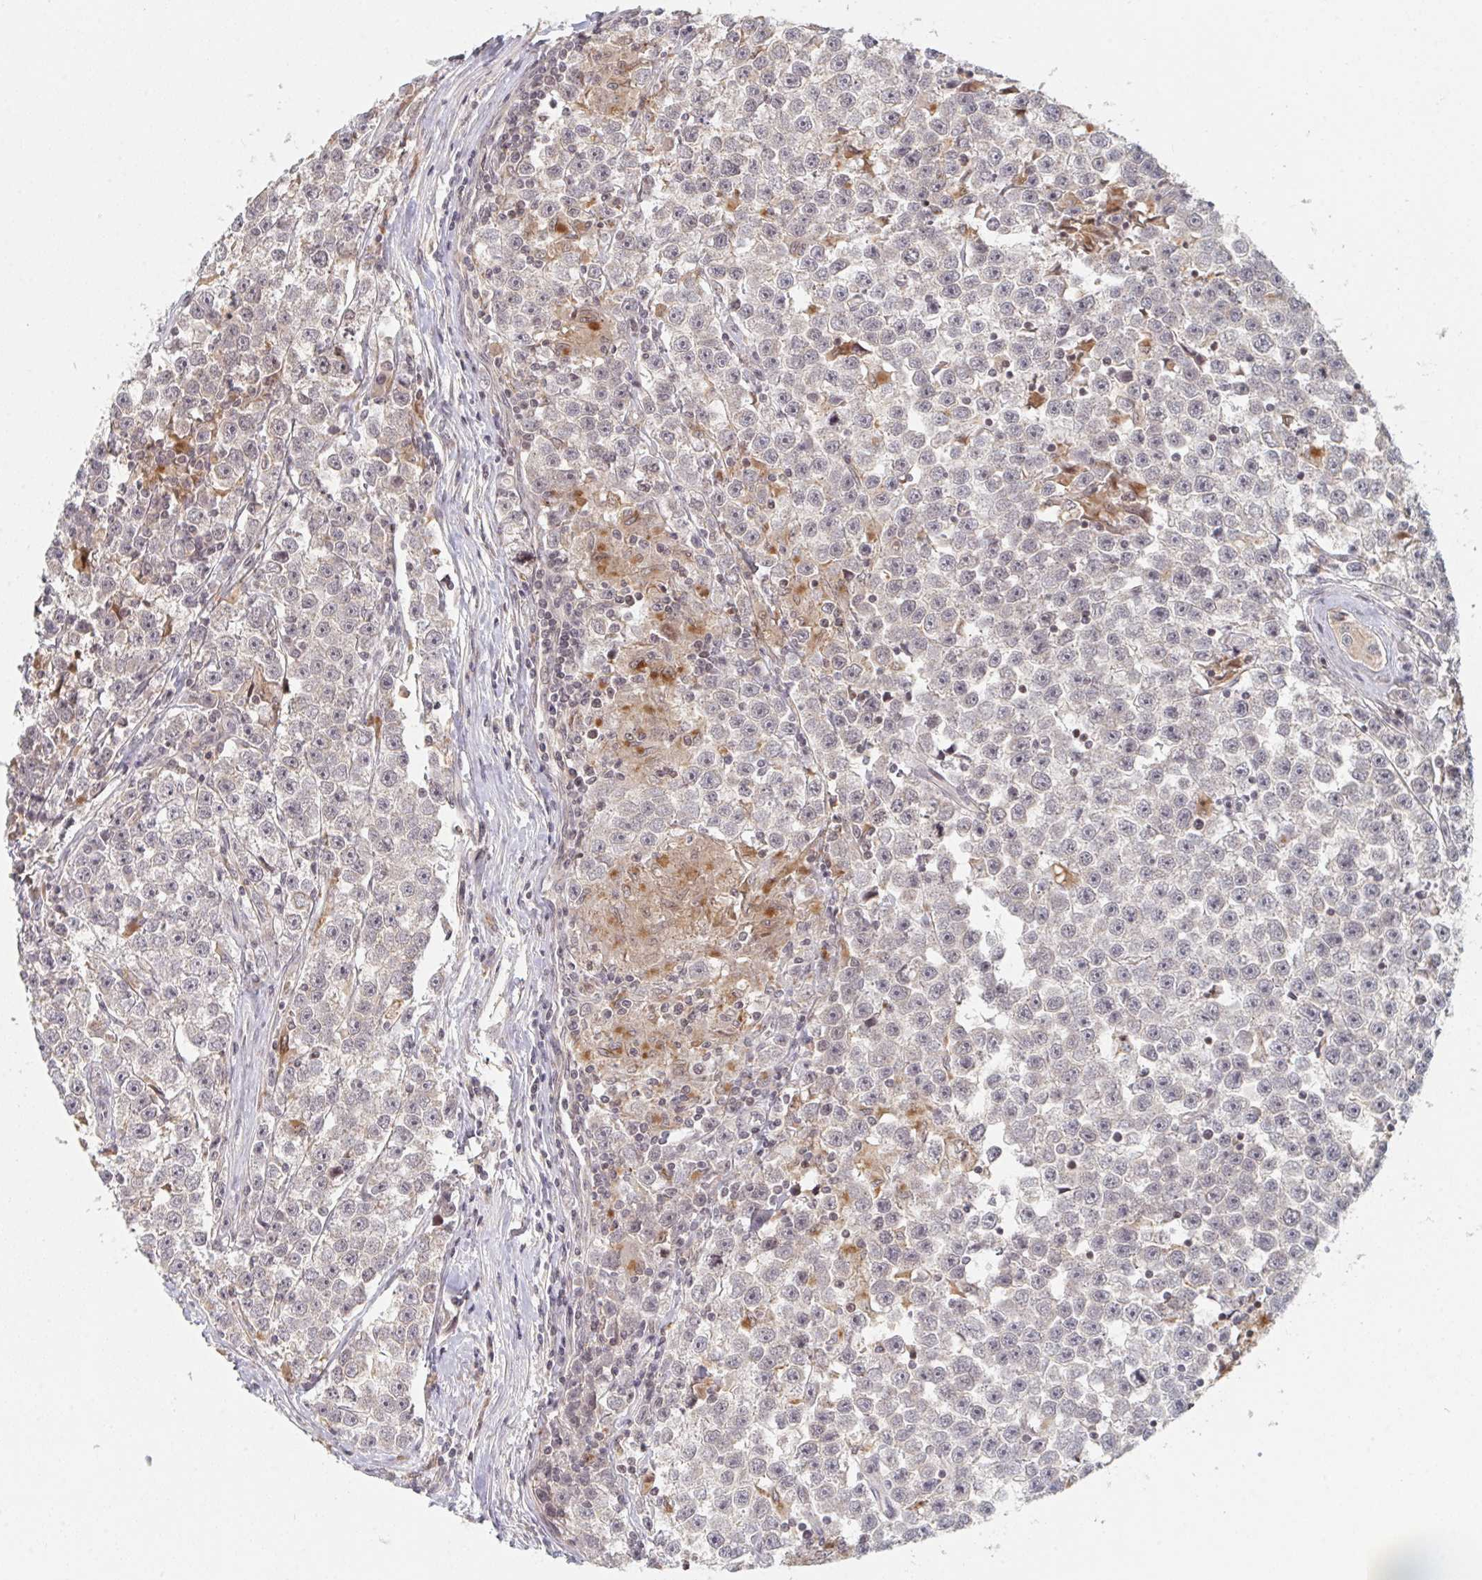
{"staining": {"intensity": "negative", "quantity": "none", "location": "none"}, "tissue": "testis cancer", "cell_type": "Tumor cells", "image_type": "cancer", "snomed": [{"axis": "morphology", "description": "Seminoma, NOS"}, {"axis": "topography", "description": "Testis"}], "caption": "Tumor cells are negative for protein expression in human testis cancer.", "gene": "DCST1", "patient": {"sex": "male", "age": 31}}